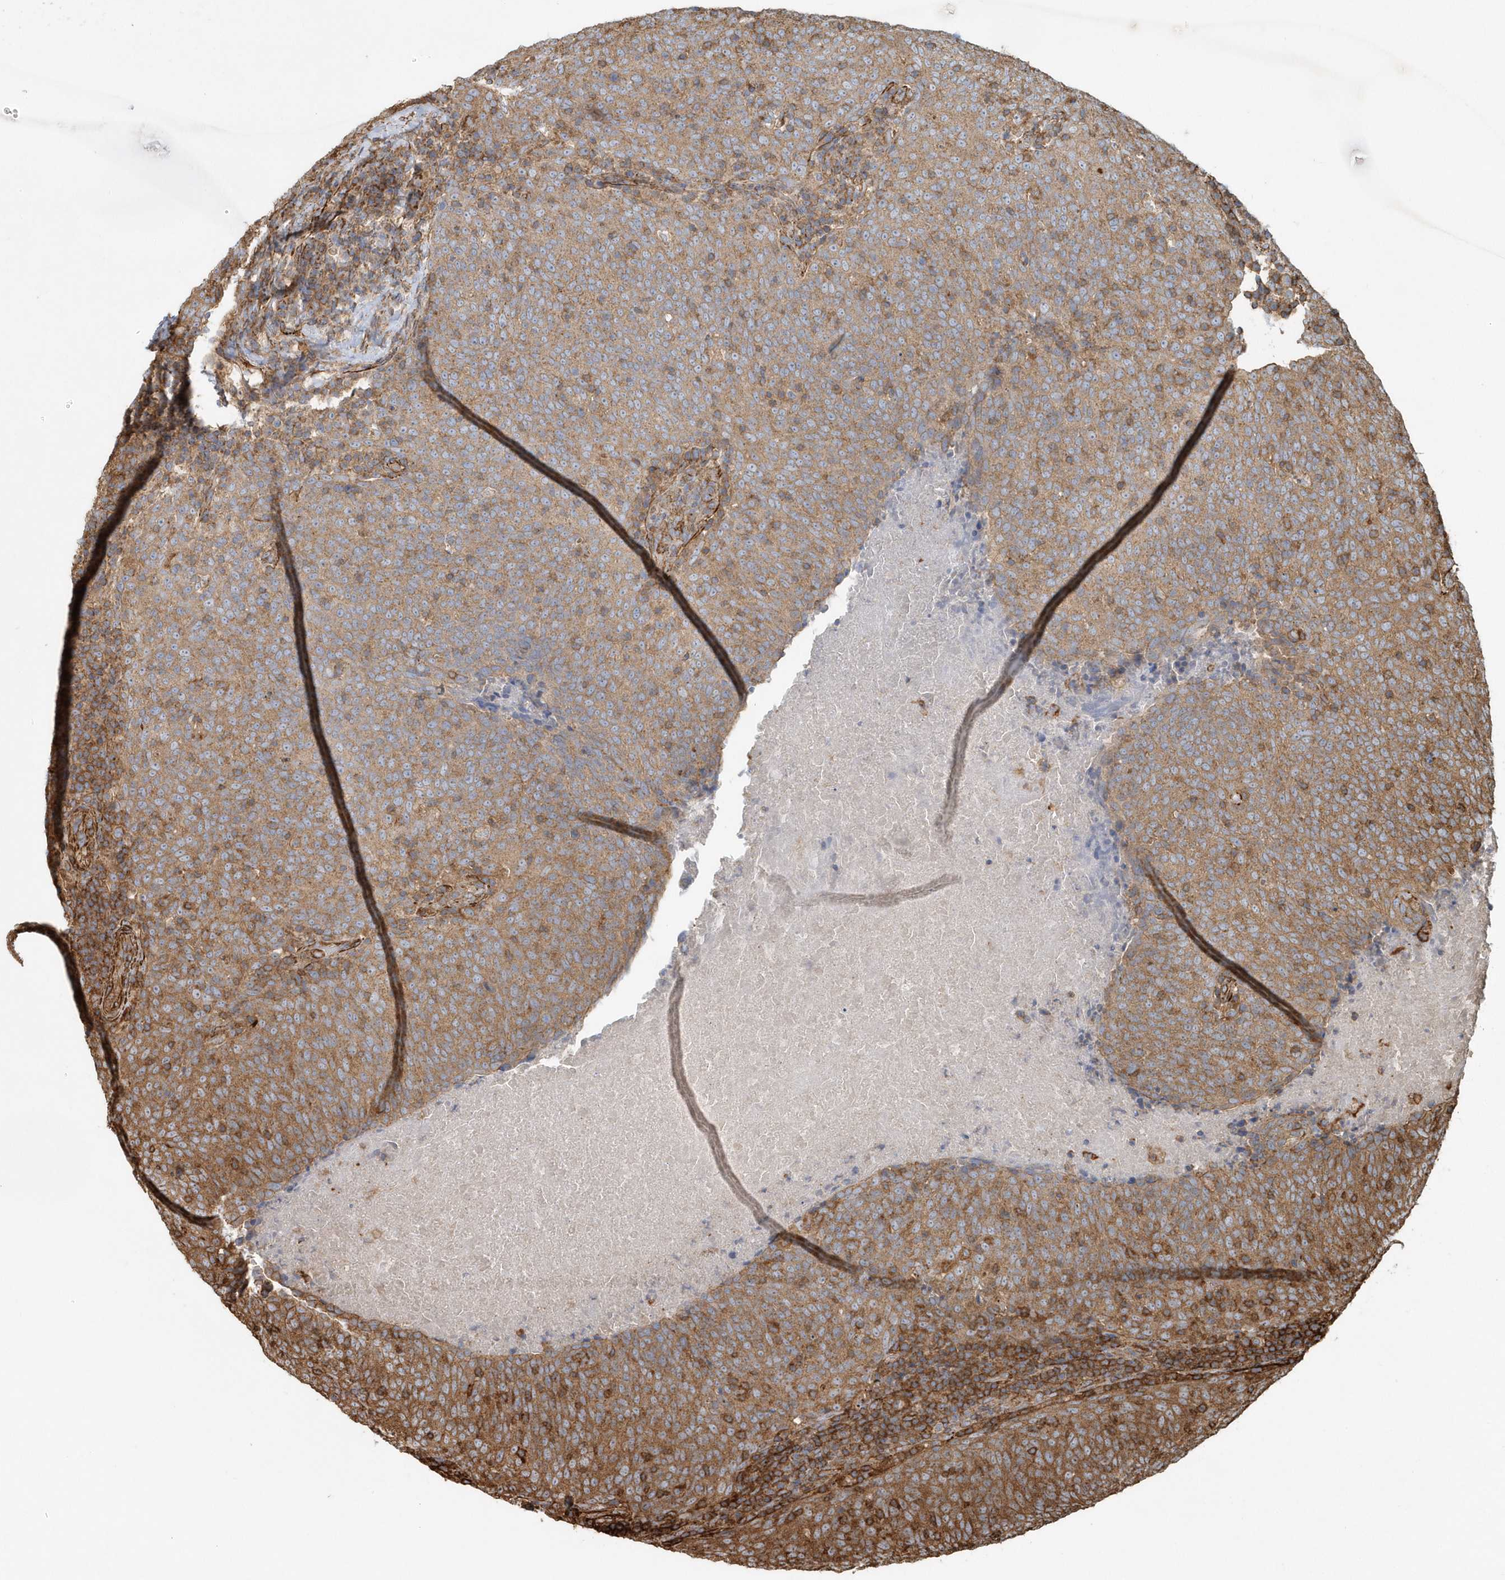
{"staining": {"intensity": "moderate", "quantity": ">75%", "location": "cytoplasmic/membranous"}, "tissue": "head and neck cancer", "cell_type": "Tumor cells", "image_type": "cancer", "snomed": [{"axis": "morphology", "description": "Squamous cell carcinoma, NOS"}, {"axis": "morphology", "description": "Squamous cell carcinoma, metastatic, NOS"}, {"axis": "topography", "description": "Lymph node"}, {"axis": "topography", "description": "Head-Neck"}], "caption": "This image exhibits immunohistochemistry staining of human head and neck metastatic squamous cell carcinoma, with medium moderate cytoplasmic/membranous positivity in about >75% of tumor cells.", "gene": "MMUT", "patient": {"sex": "male", "age": 62}}